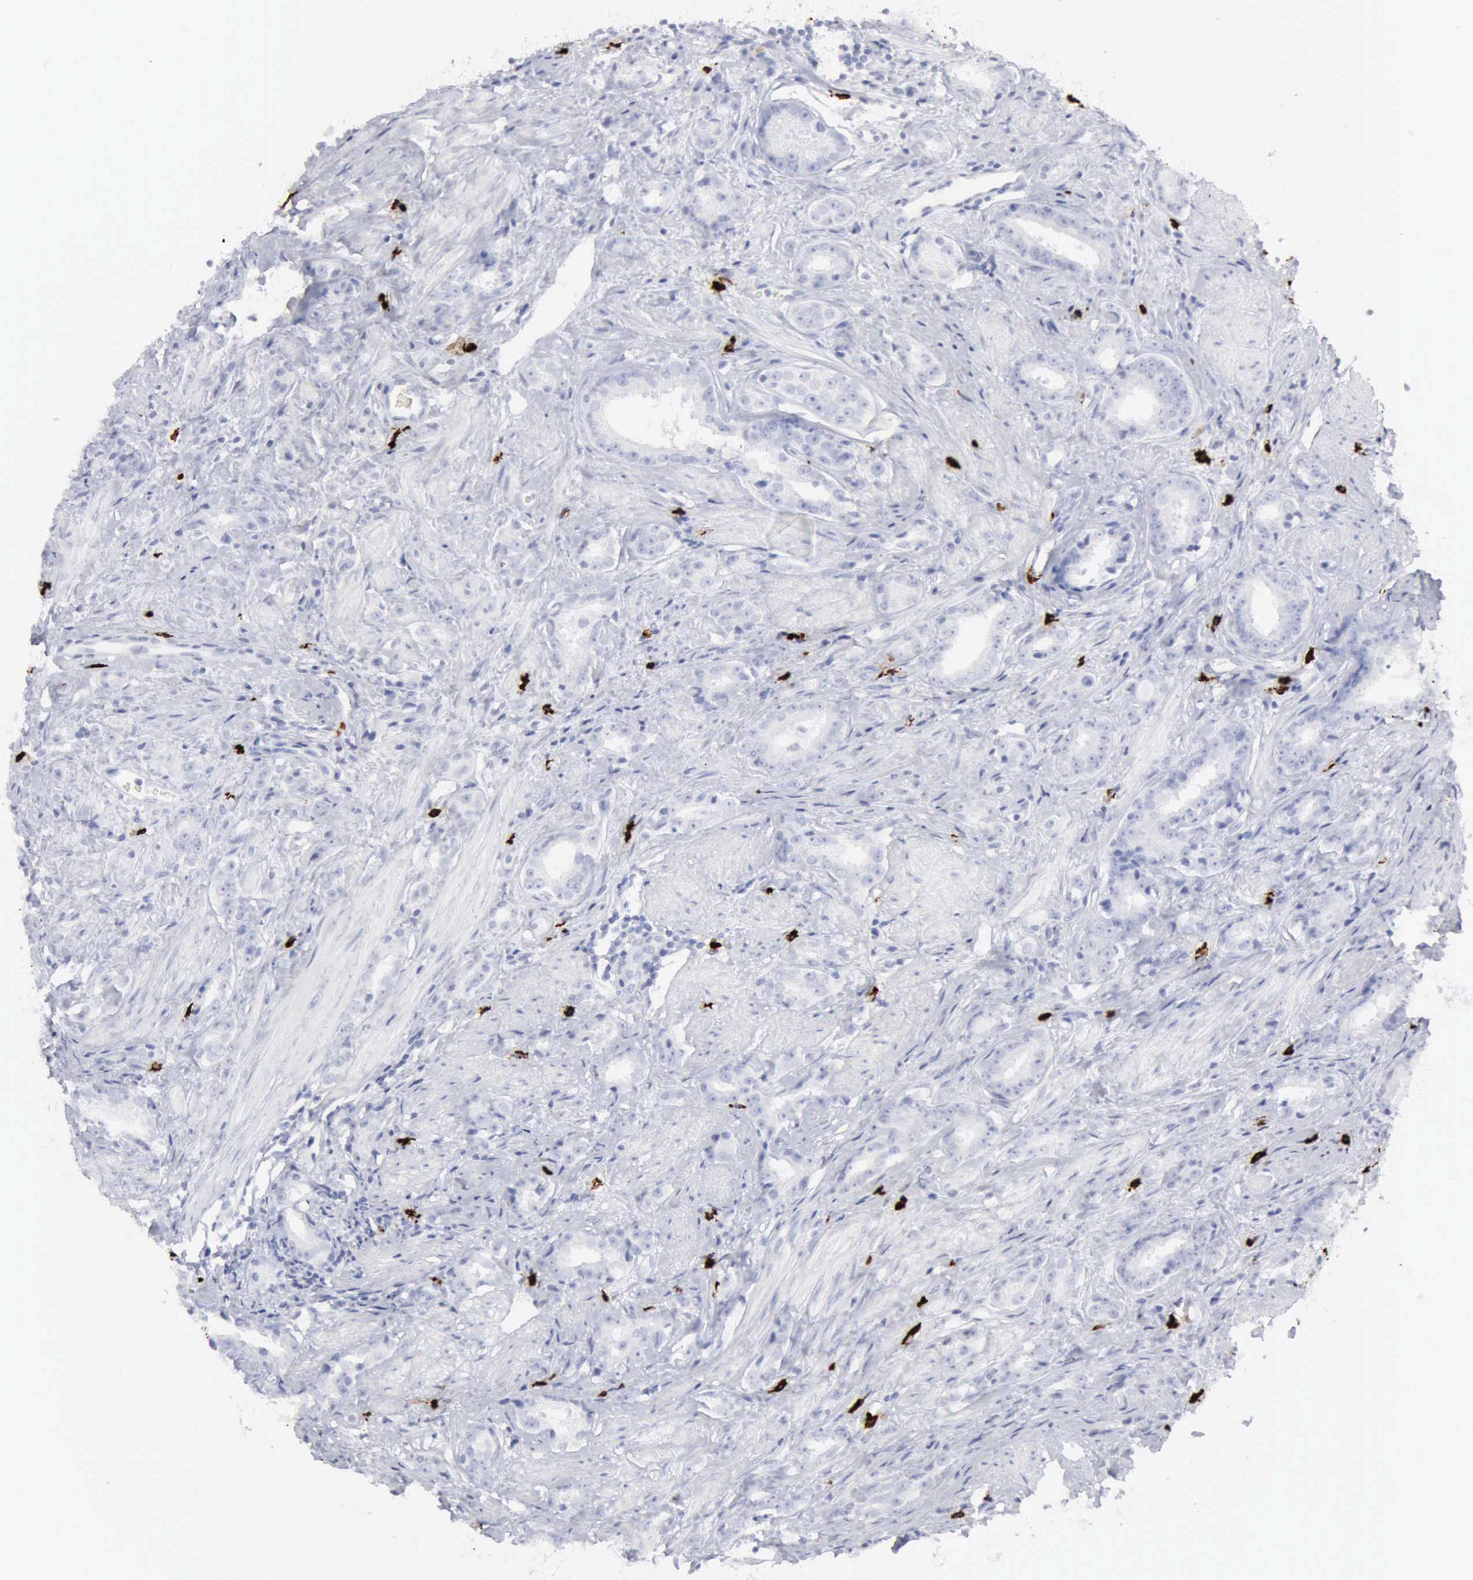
{"staining": {"intensity": "negative", "quantity": "none", "location": "none"}, "tissue": "prostate cancer", "cell_type": "Tumor cells", "image_type": "cancer", "snomed": [{"axis": "morphology", "description": "Adenocarcinoma, Medium grade"}, {"axis": "topography", "description": "Prostate"}], "caption": "This is an IHC image of human prostate cancer. There is no positivity in tumor cells.", "gene": "CMA1", "patient": {"sex": "male", "age": 53}}